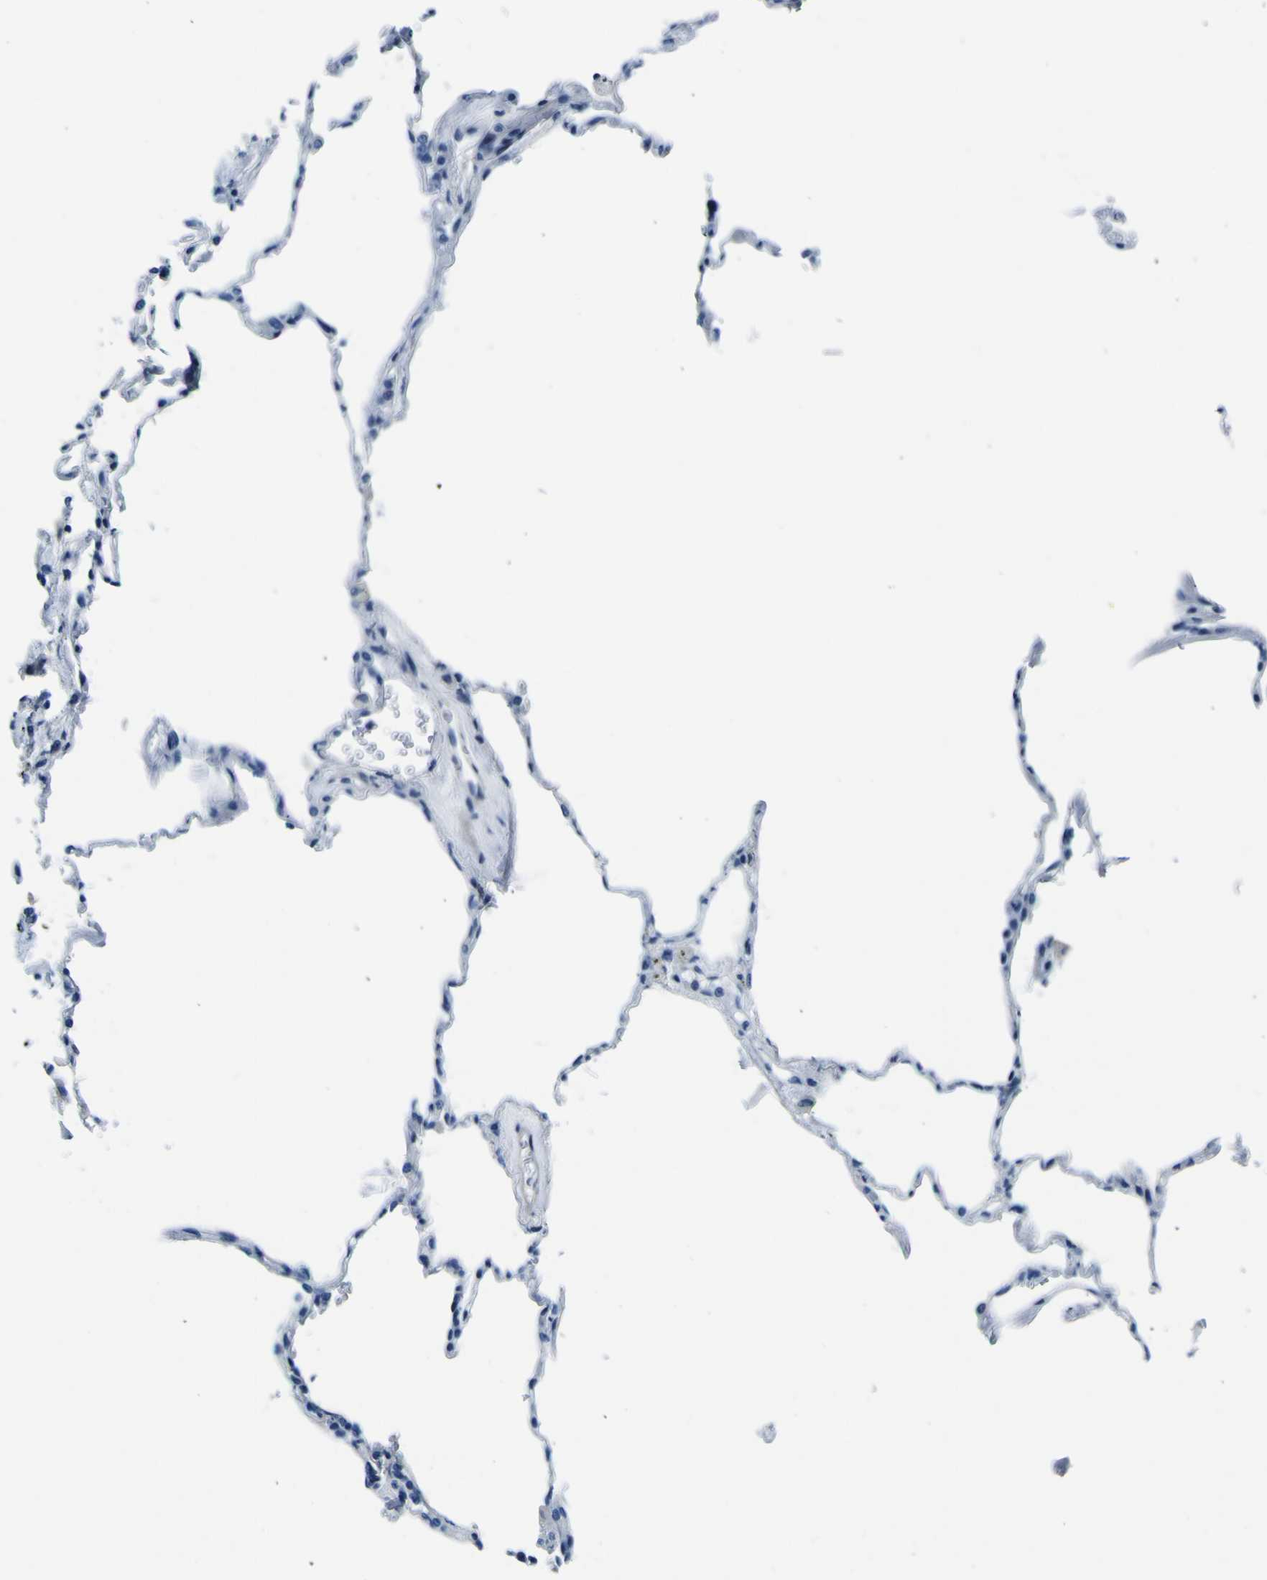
{"staining": {"intensity": "negative", "quantity": "none", "location": "none"}, "tissue": "lung", "cell_type": "Alveolar cells", "image_type": "normal", "snomed": [{"axis": "morphology", "description": "Normal tissue, NOS"}, {"axis": "topography", "description": "Lung"}], "caption": "Immunohistochemistry image of benign human lung stained for a protein (brown), which shows no positivity in alveolar cells.", "gene": "ADGRA2", "patient": {"sex": "male", "age": 59}}